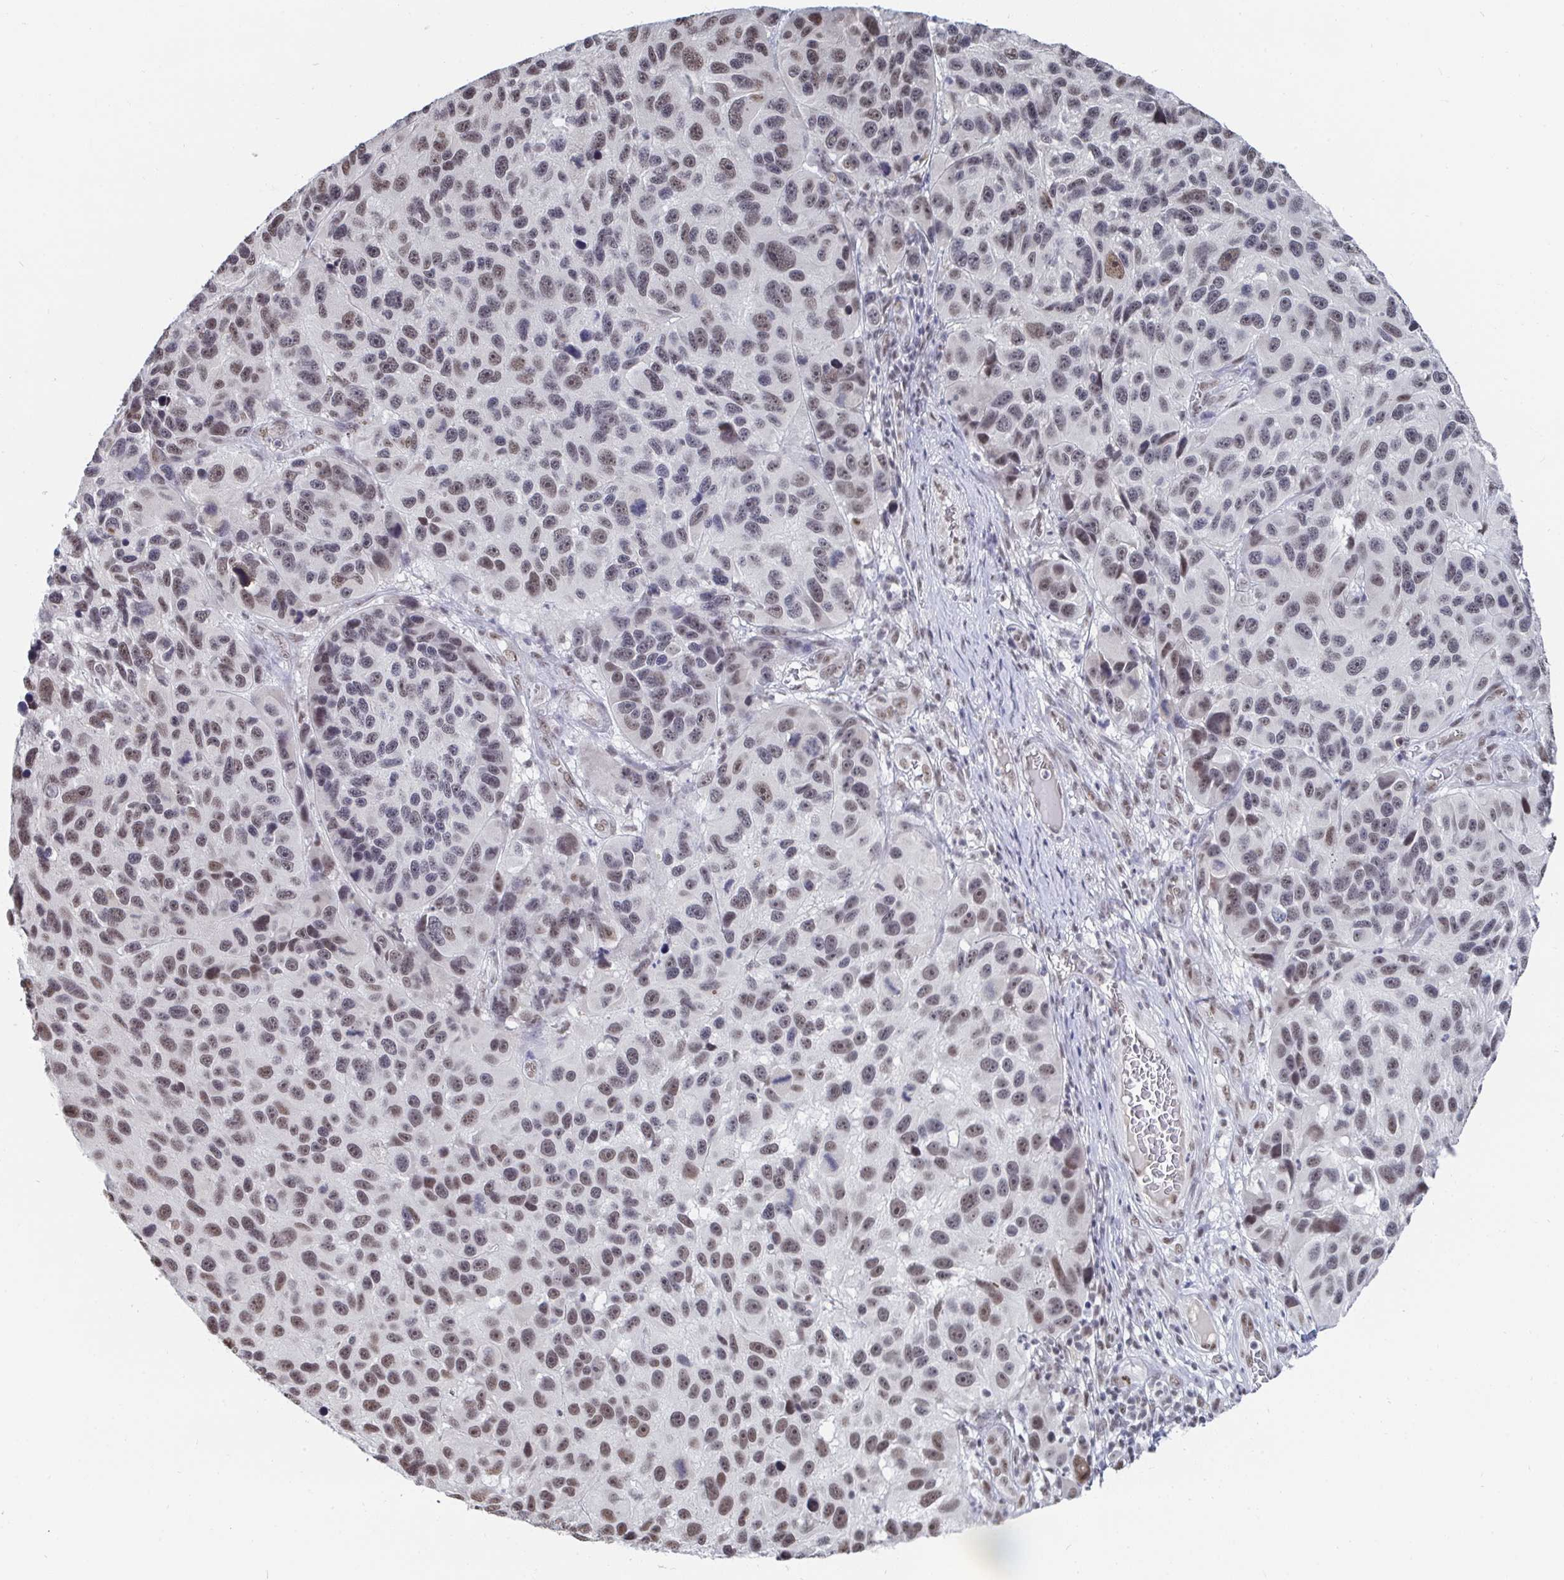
{"staining": {"intensity": "weak", "quantity": "25%-75%", "location": "nuclear"}, "tissue": "melanoma", "cell_type": "Tumor cells", "image_type": "cancer", "snomed": [{"axis": "morphology", "description": "Malignant melanoma, NOS"}, {"axis": "topography", "description": "Skin"}], "caption": "Immunohistochemistry micrograph of neoplastic tissue: human melanoma stained using IHC demonstrates low levels of weak protein expression localized specifically in the nuclear of tumor cells, appearing as a nuclear brown color.", "gene": "TRIP12", "patient": {"sex": "male", "age": 53}}